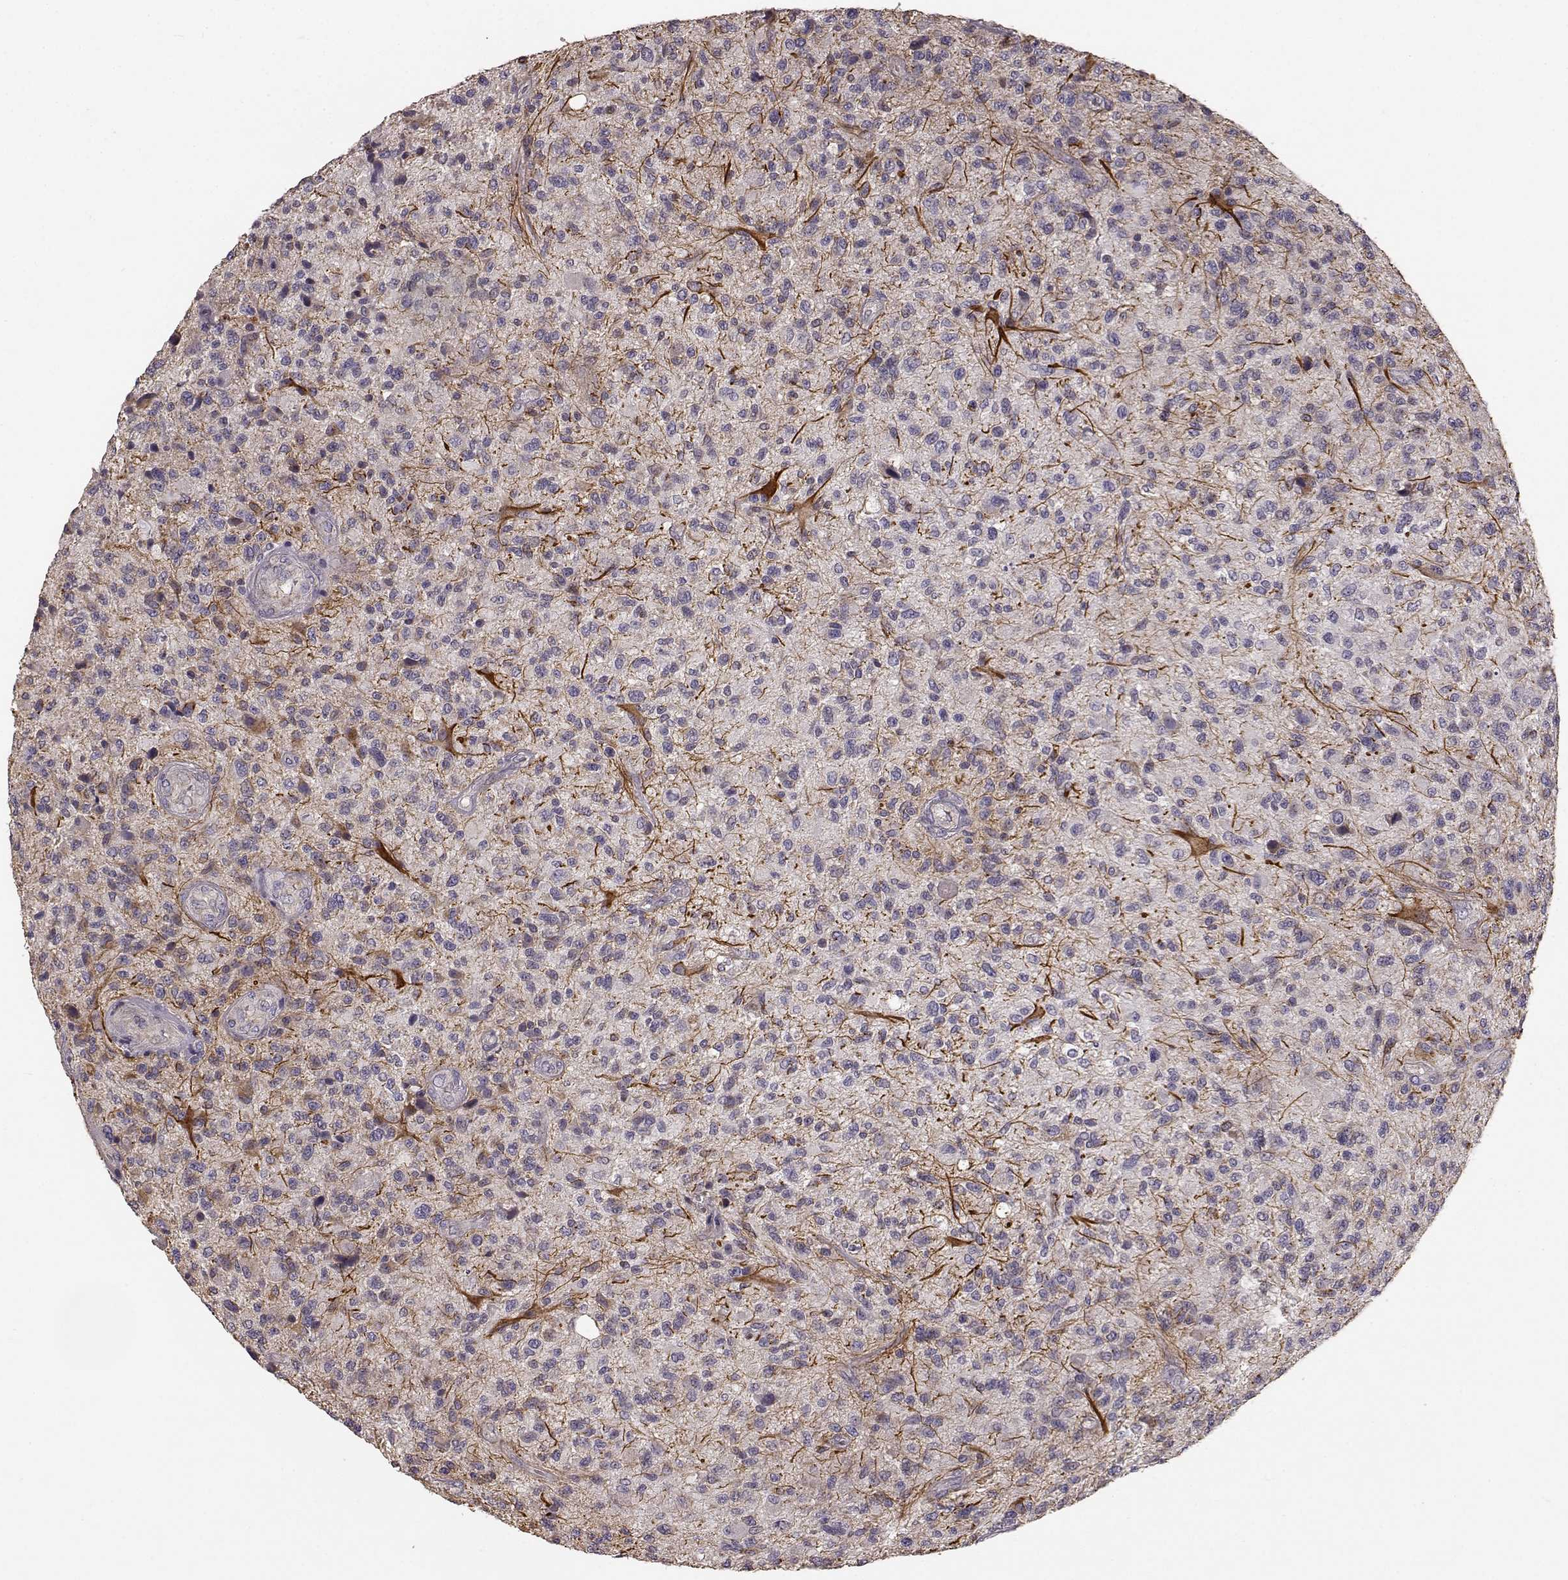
{"staining": {"intensity": "negative", "quantity": "none", "location": "none"}, "tissue": "glioma", "cell_type": "Tumor cells", "image_type": "cancer", "snomed": [{"axis": "morphology", "description": "Glioma, malignant, High grade"}, {"axis": "topography", "description": "Brain"}], "caption": "This is an IHC micrograph of glioma. There is no expression in tumor cells.", "gene": "ERBB3", "patient": {"sex": "male", "age": 47}}